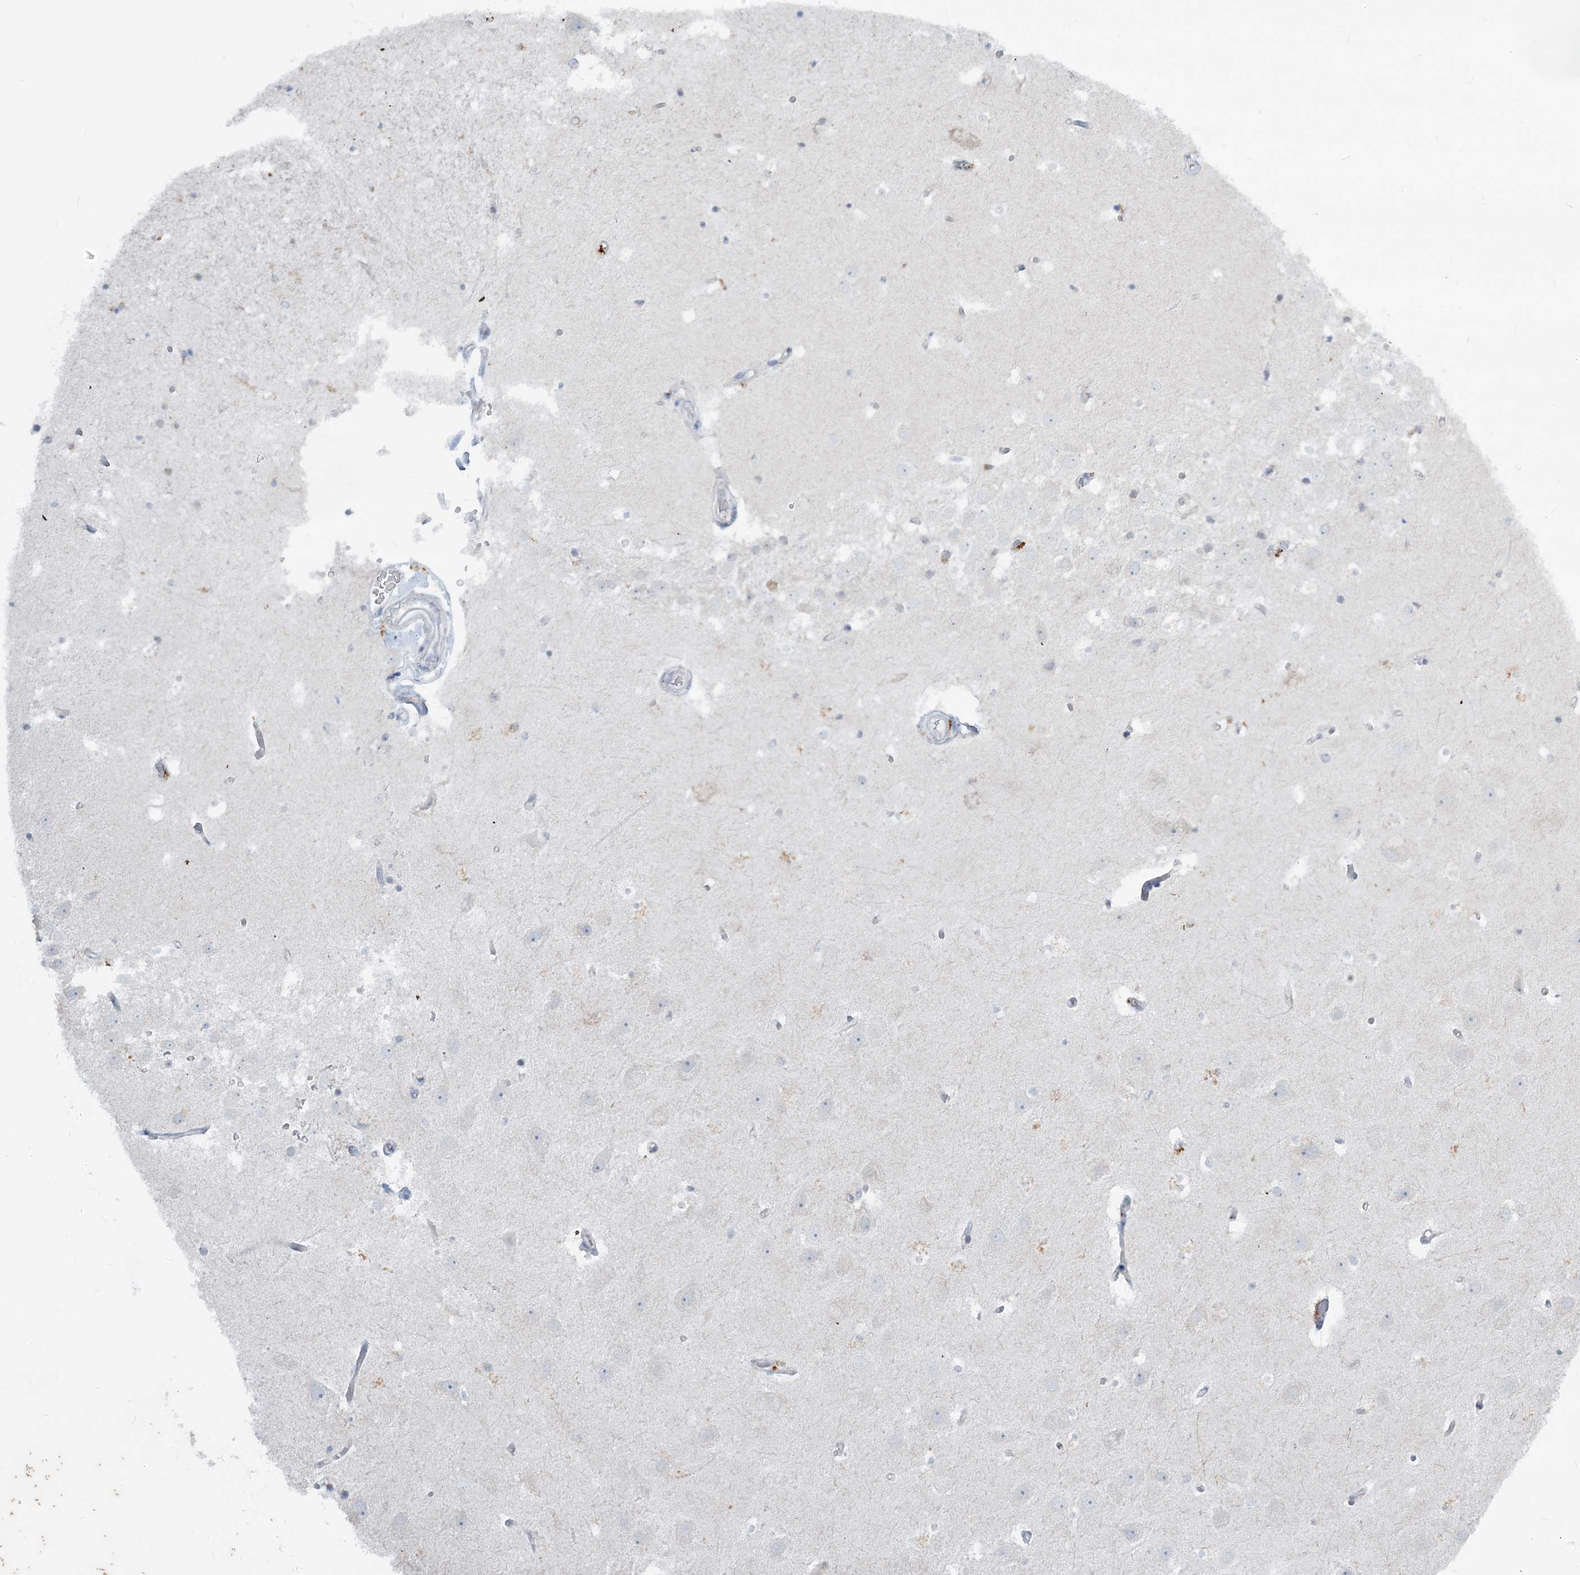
{"staining": {"intensity": "negative", "quantity": "none", "location": "none"}, "tissue": "hippocampus", "cell_type": "Glial cells", "image_type": "normal", "snomed": [{"axis": "morphology", "description": "Normal tissue, NOS"}, {"axis": "topography", "description": "Hippocampus"}], "caption": "Protein analysis of unremarkable hippocampus shows no significant positivity in glial cells.", "gene": "ABITRAM", "patient": {"sex": "female", "age": 52}}